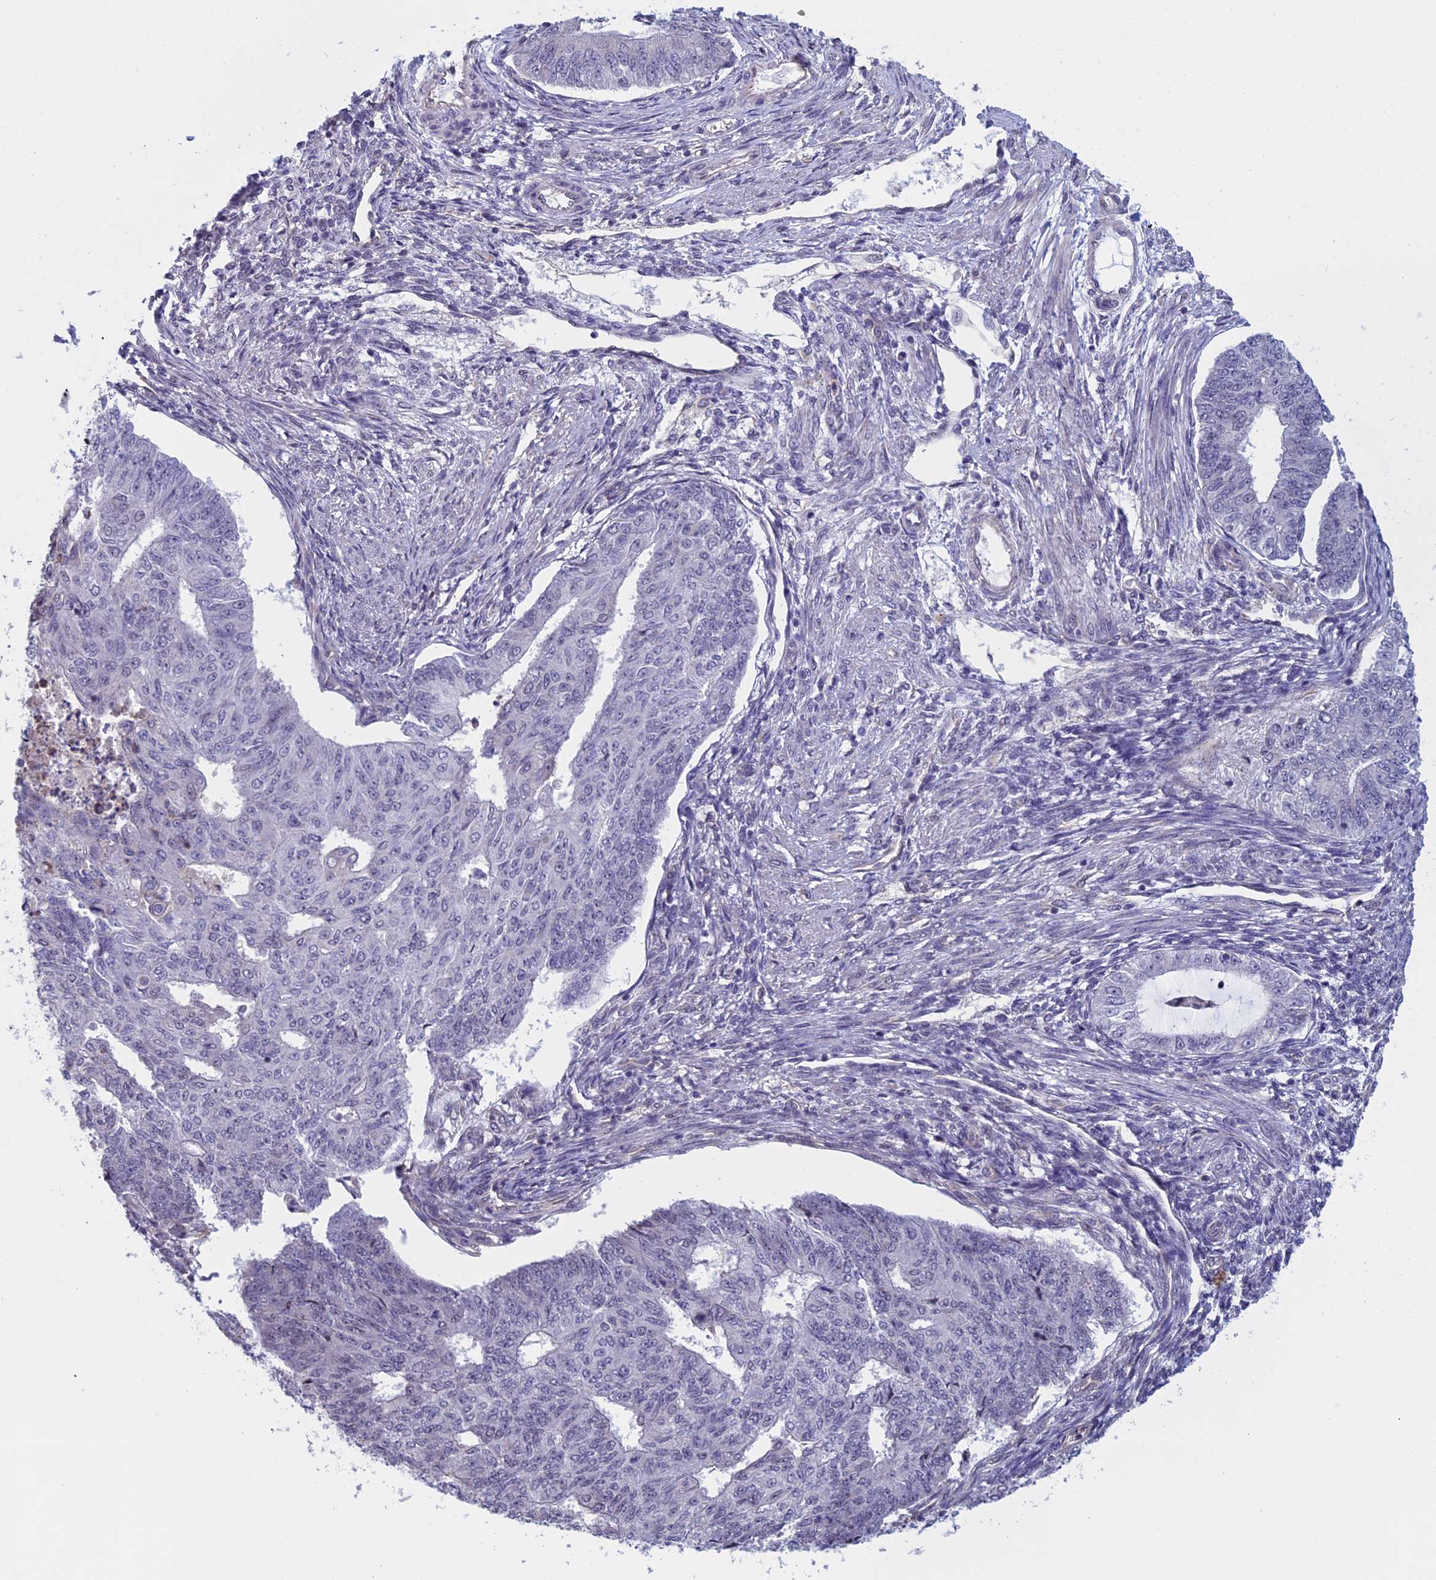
{"staining": {"intensity": "negative", "quantity": "none", "location": "none"}, "tissue": "endometrial cancer", "cell_type": "Tumor cells", "image_type": "cancer", "snomed": [{"axis": "morphology", "description": "Adenocarcinoma, NOS"}, {"axis": "topography", "description": "Endometrium"}], "caption": "A high-resolution micrograph shows IHC staining of endometrial cancer (adenocarcinoma), which demonstrates no significant positivity in tumor cells.", "gene": "SLC1A6", "patient": {"sex": "female", "age": 32}}